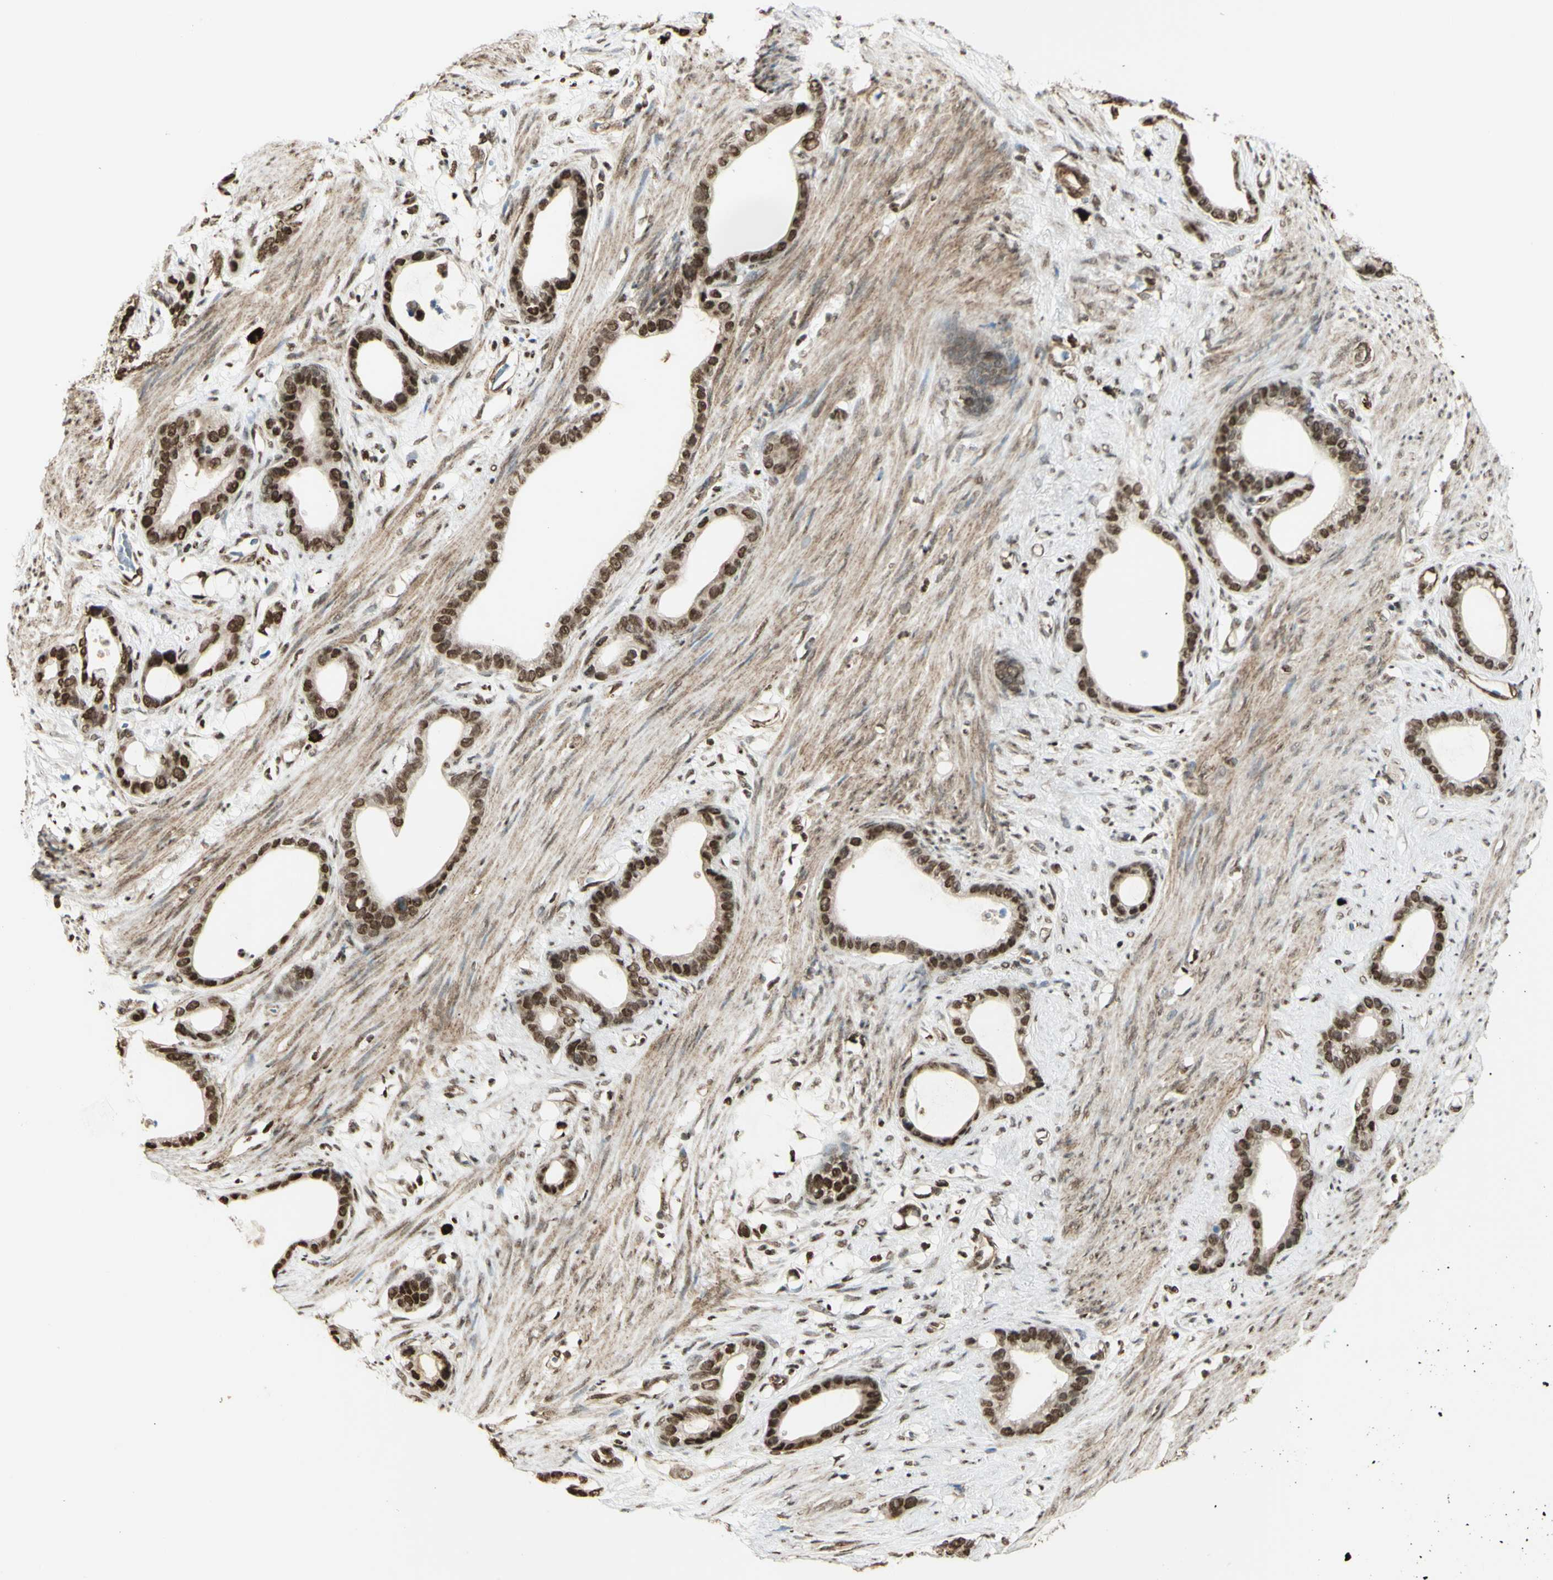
{"staining": {"intensity": "strong", "quantity": ">75%", "location": "nuclear"}, "tissue": "stomach cancer", "cell_type": "Tumor cells", "image_type": "cancer", "snomed": [{"axis": "morphology", "description": "Adenocarcinoma, NOS"}, {"axis": "topography", "description": "Stomach"}], "caption": "Protein staining exhibits strong nuclear positivity in approximately >75% of tumor cells in stomach cancer.", "gene": "ZMYM6", "patient": {"sex": "female", "age": 75}}